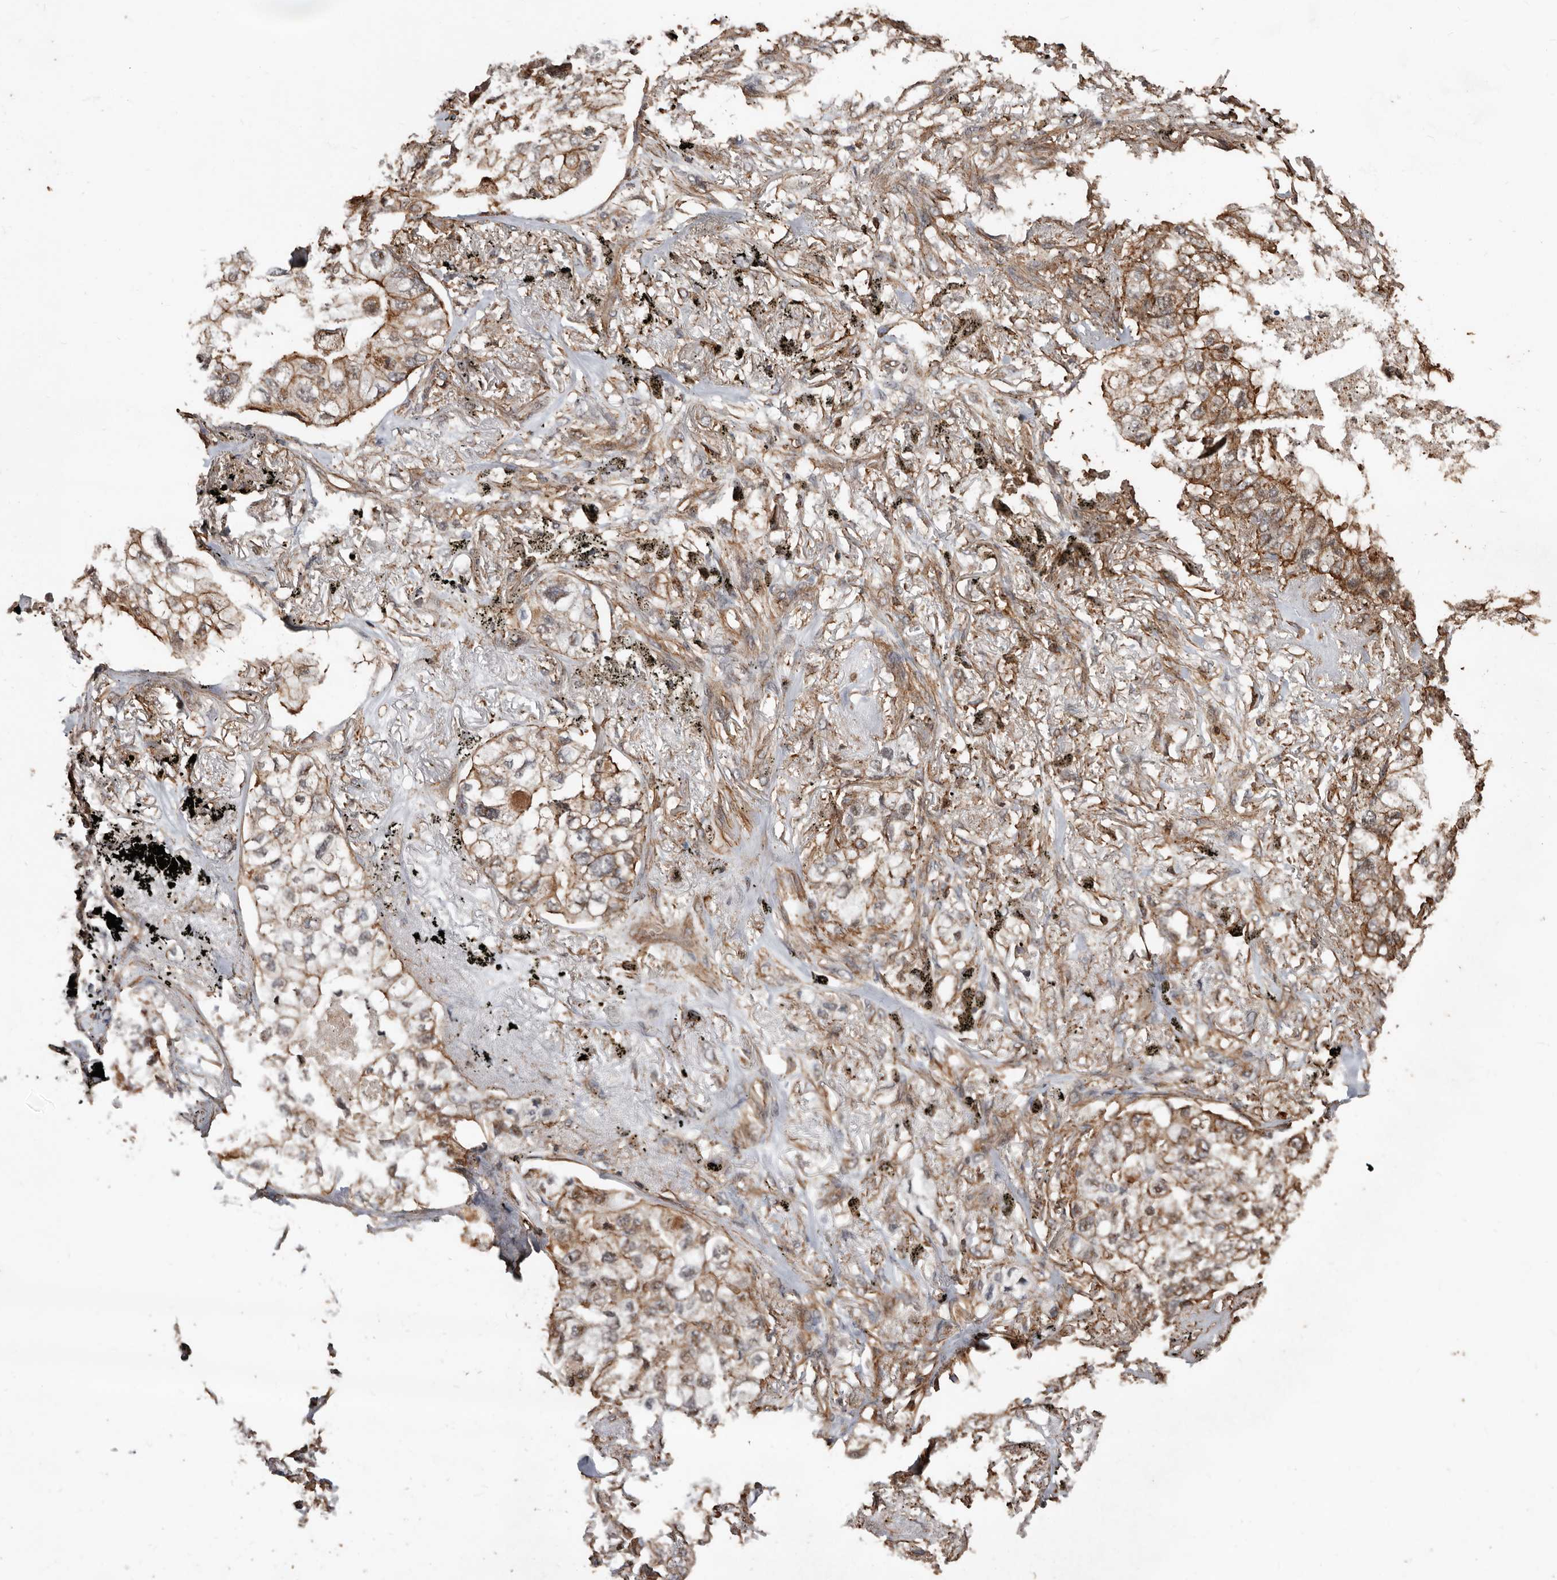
{"staining": {"intensity": "moderate", "quantity": "25%-75%", "location": "cytoplasmic/membranous"}, "tissue": "lung cancer", "cell_type": "Tumor cells", "image_type": "cancer", "snomed": [{"axis": "morphology", "description": "Adenocarcinoma, NOS"}, {"axis": "topography", "description": "Lung"}], "caption": "Approximately 25%-75% of tumor cells in human lung cancer (adenocarcinoma) reveal moderate cytoplasmic/membranous protein staining as visualized by brown immunohistochemical staining.", "gene": "GSK3A", "patient": {"sex": "male", "age": 65}}